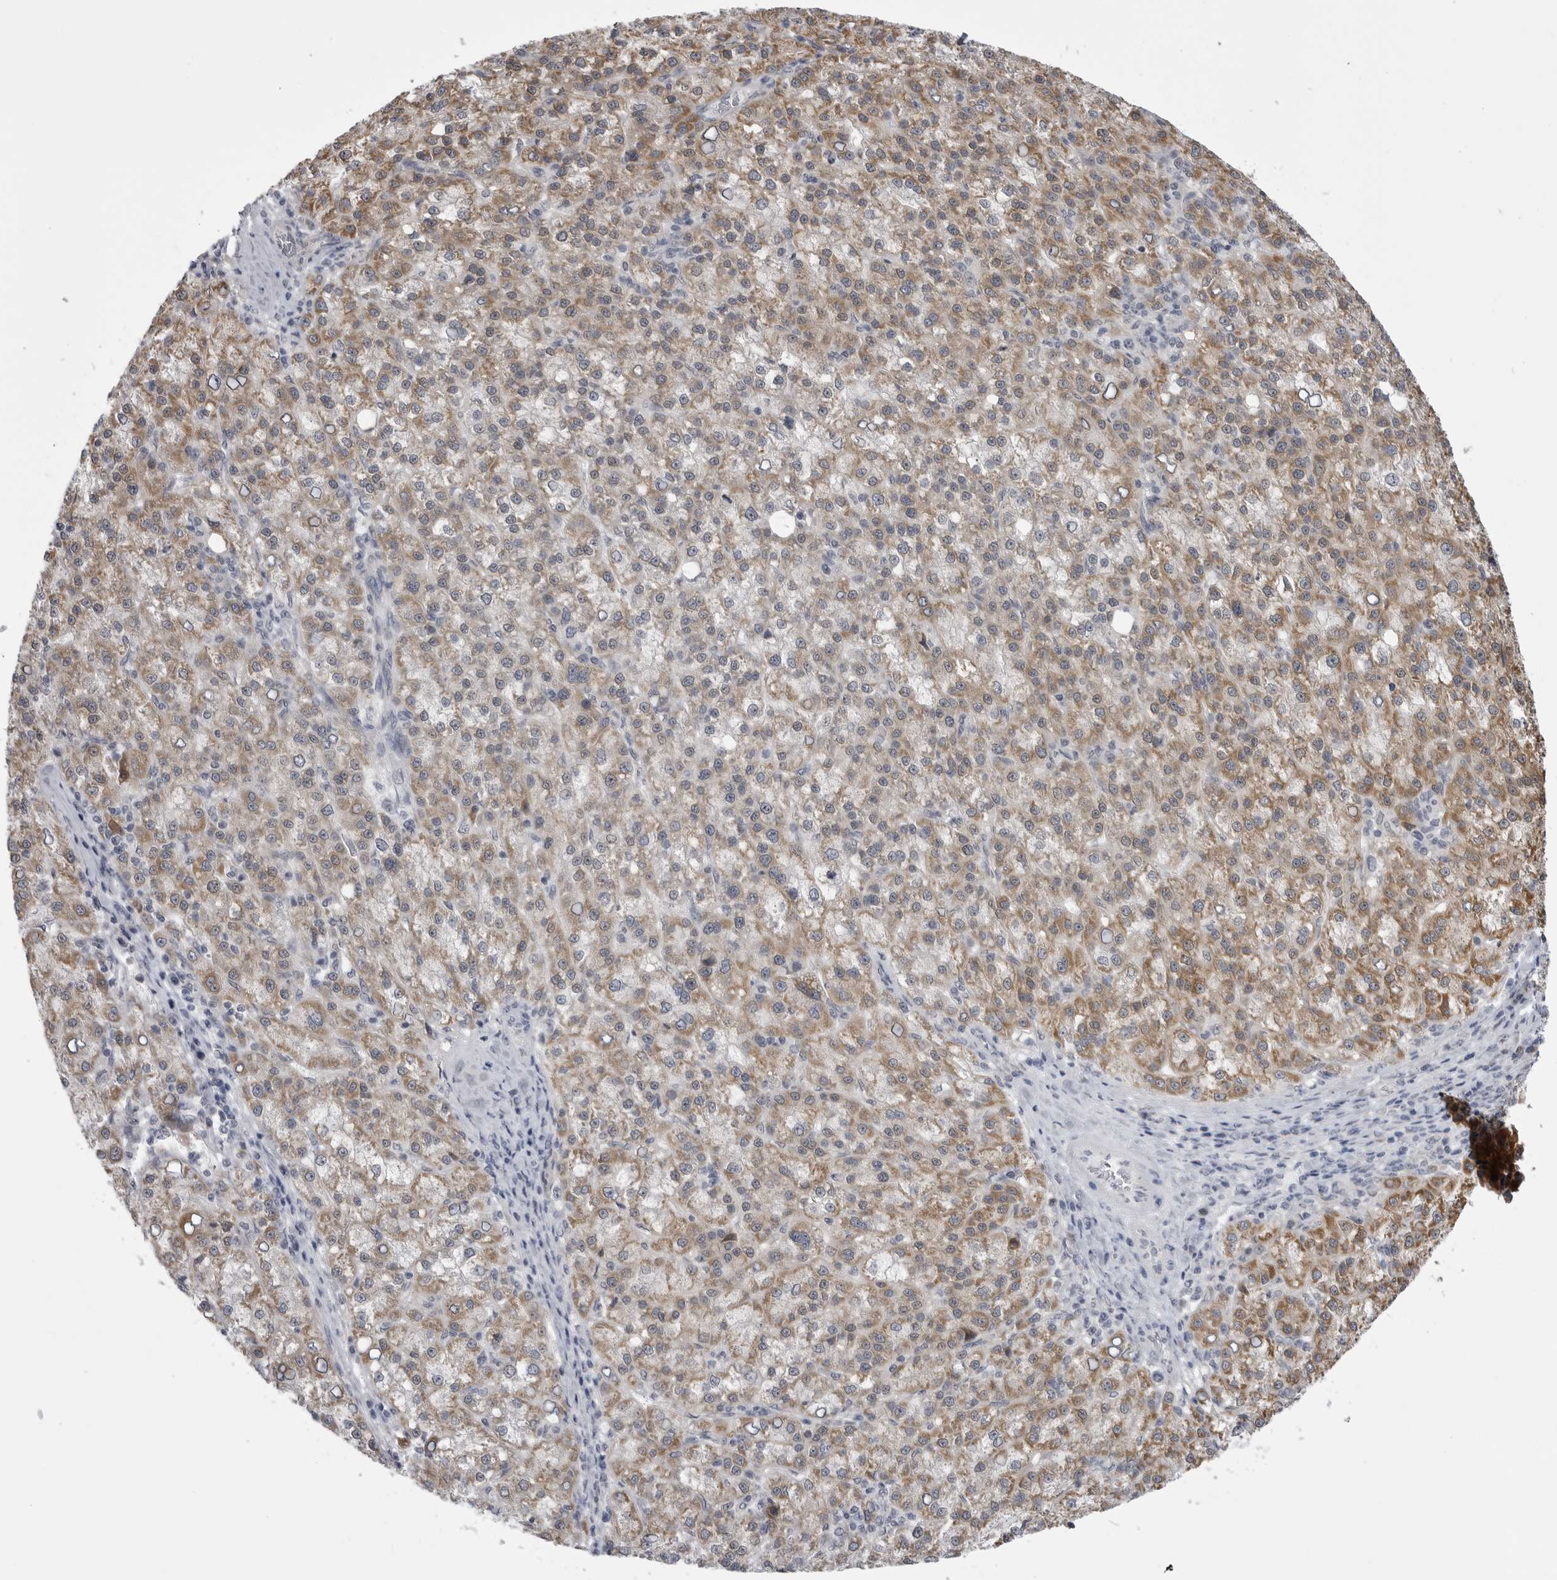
{"staining": {"intensity": "moderate", "quantity": ">75%", "location": "cytoplasmic/membranous"}, "tissue": "liver cancer", "cell_type": "Tumor cells", "image_type": "cancer", "snomed": [{"axis": "morphology", "description": "Carcinoma, Hepatocellular, NOS"}, {"axis": "topography", "description": "Liver"}], "caption": "Immunohistochemical staining of liver cancer exhibits moderate cytoplasmic/membranous protein positivity in approximately >75% of tumor cells. The staining was performed using DAB (3,3'-diaminobenzidine), with brown indicating positive protein expression. Nuclei are stained blue with hematoxylin.", "gene": "FH", "patient": {"sex": "female", "age": 58}}